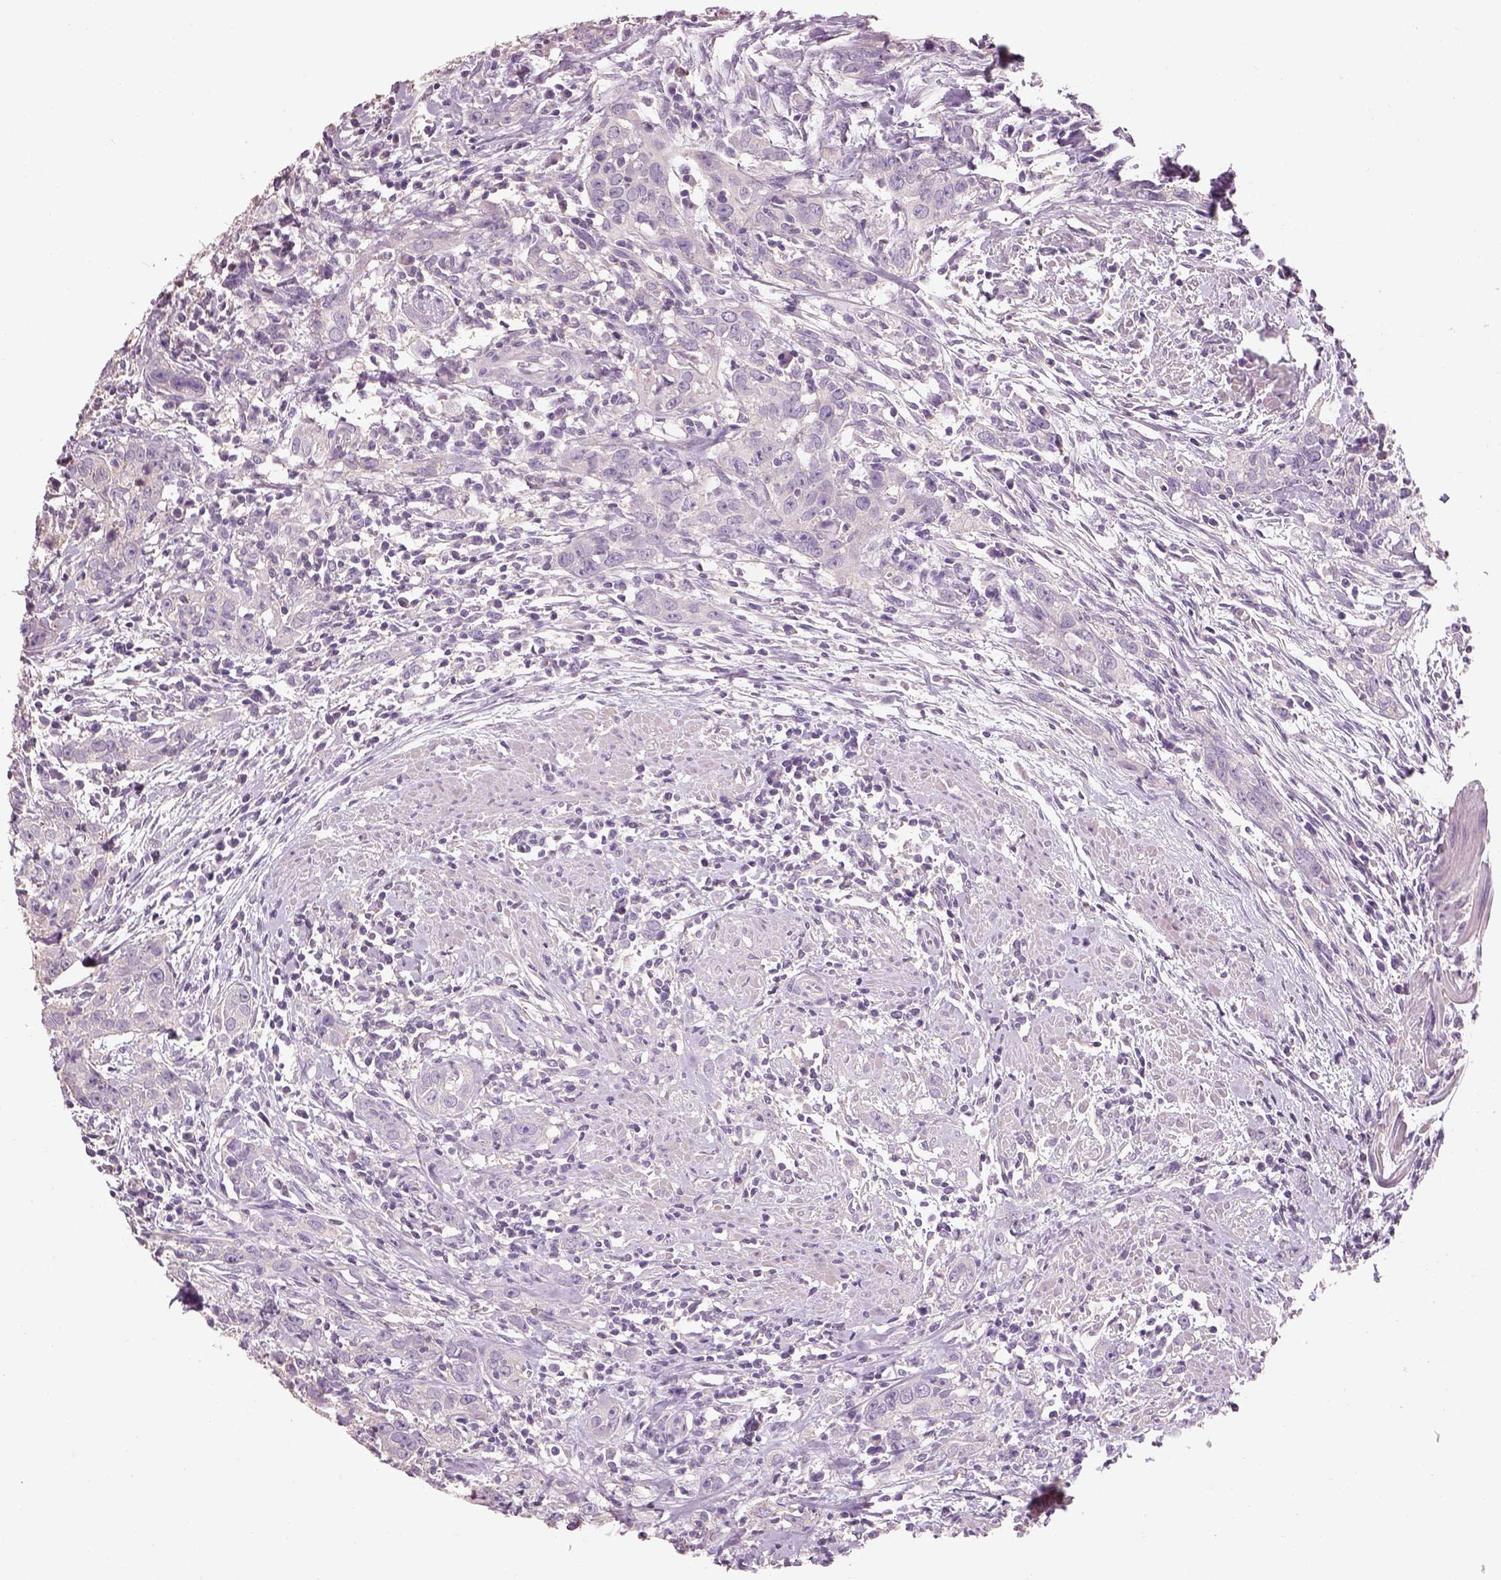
{"staining": {"intensity": "negative", "quantity": "none", "location": "none"}, "tissue": "urothelial cancer", "cell_type": "Tumor cells", "image_type": "cancer", "snomed": [{"axis": "morphology", "description": "Urothelial carcinoma, High grade"}, {"axis": "topography", "description": "Urinary bladder"}], "caption": "This micrograph is of urothelial cancer stained with IHC to label a protein in brown with the nuclei are counter-stained blue. There is no positivity in tumor cells.", "gene": "OTUD6A", "patient": {"sex": "male", "age": 83}}